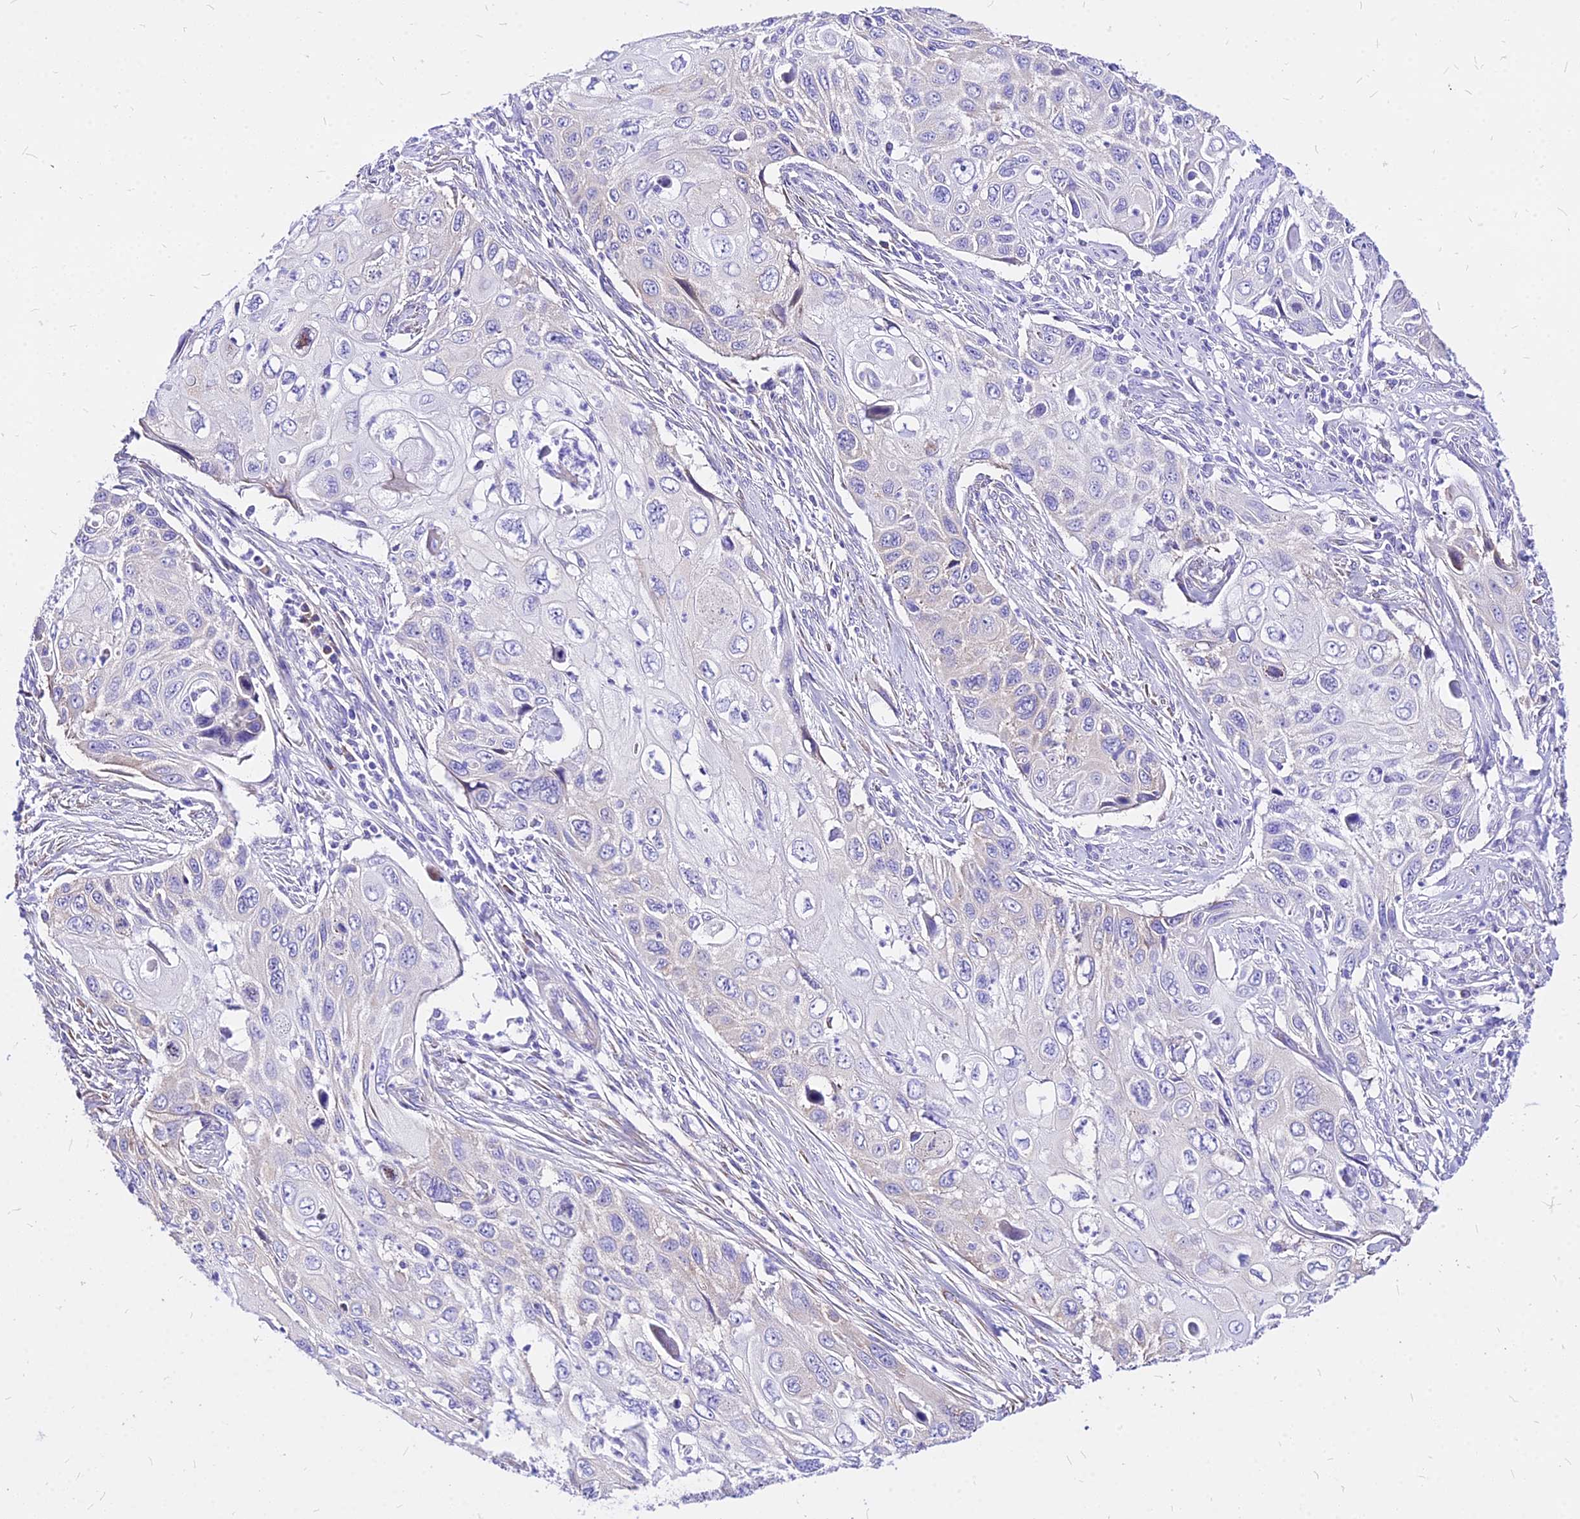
{"staining": {"intensity": "weak", "quantity": "<25%", "location": "cytoplasmic/membranous"}, "tissue": "cervical cancer", "cell_type": "Tumor cells", "image_type": "cancer", "snomed": [{"axis": "morphology", "description": "Squamous cell carcinoma, NOS"}, {"axis": "topography", "description": "Cervix"}], "caption": "The histopathology image reveals no staining of tumor cells in cervical squamous cell carcinoma.", "gene": "RPL19", "patient": {"sex": "female", "age": 70}}